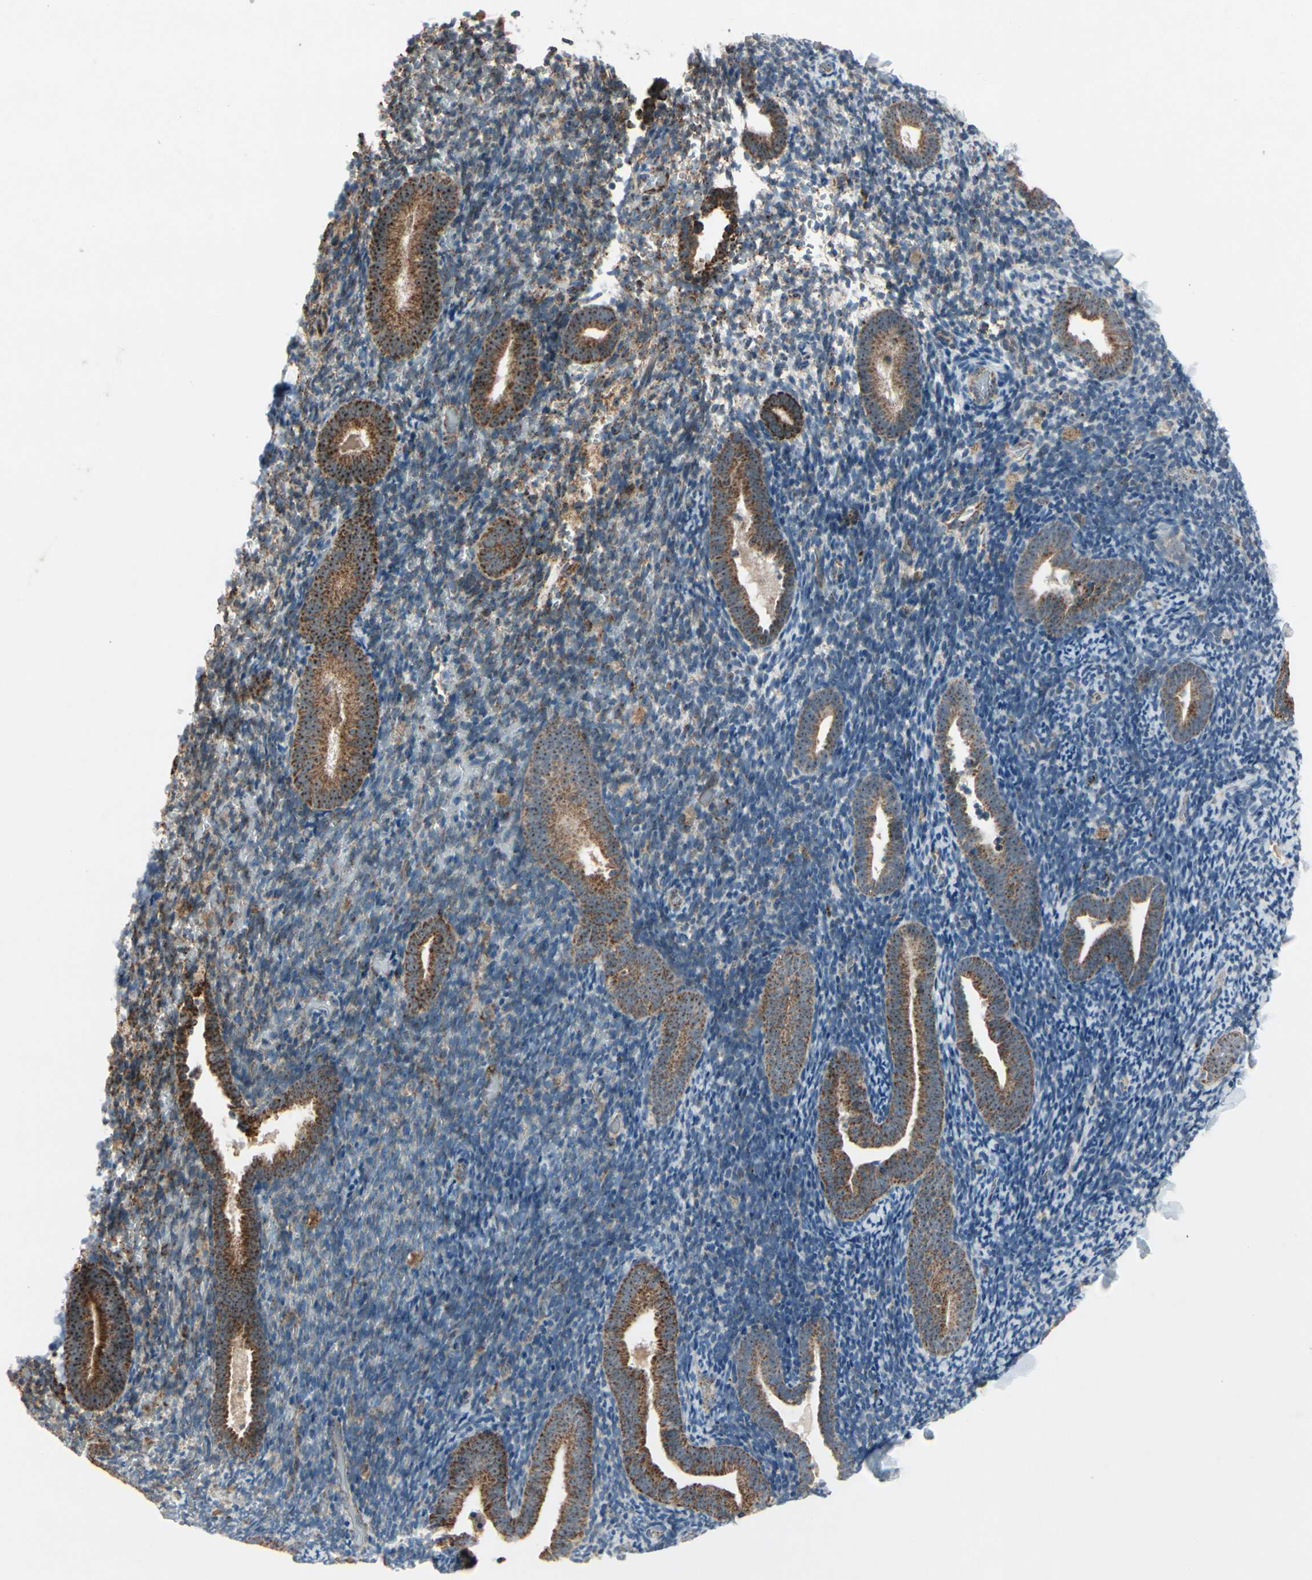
{"staining": {"intensity": "weak", "quantity": ">75%", "location": "cytoplasmic/membranous"}, "tissue": "endometrium", "cell_type": "Cells in endometrial stroma", "image_type": "normal", "snomed": [{"axis": "morphology", "description": "Normal tissue, NOS"}, {"axis": "topography", "description": "Endometrium"}], "caption": "Protein expression analysis of unremarkable endometrium shows weak cytoplasmic/membranous staining in about >75% of cells in endometrial stroma. The staining is performed using DAB brown chromogen to label protein expression. The nuclei are counter-stained blue using hematoxylin.", "gene": "CPT1A", "patient": {"sex": "female", "age": 51}}